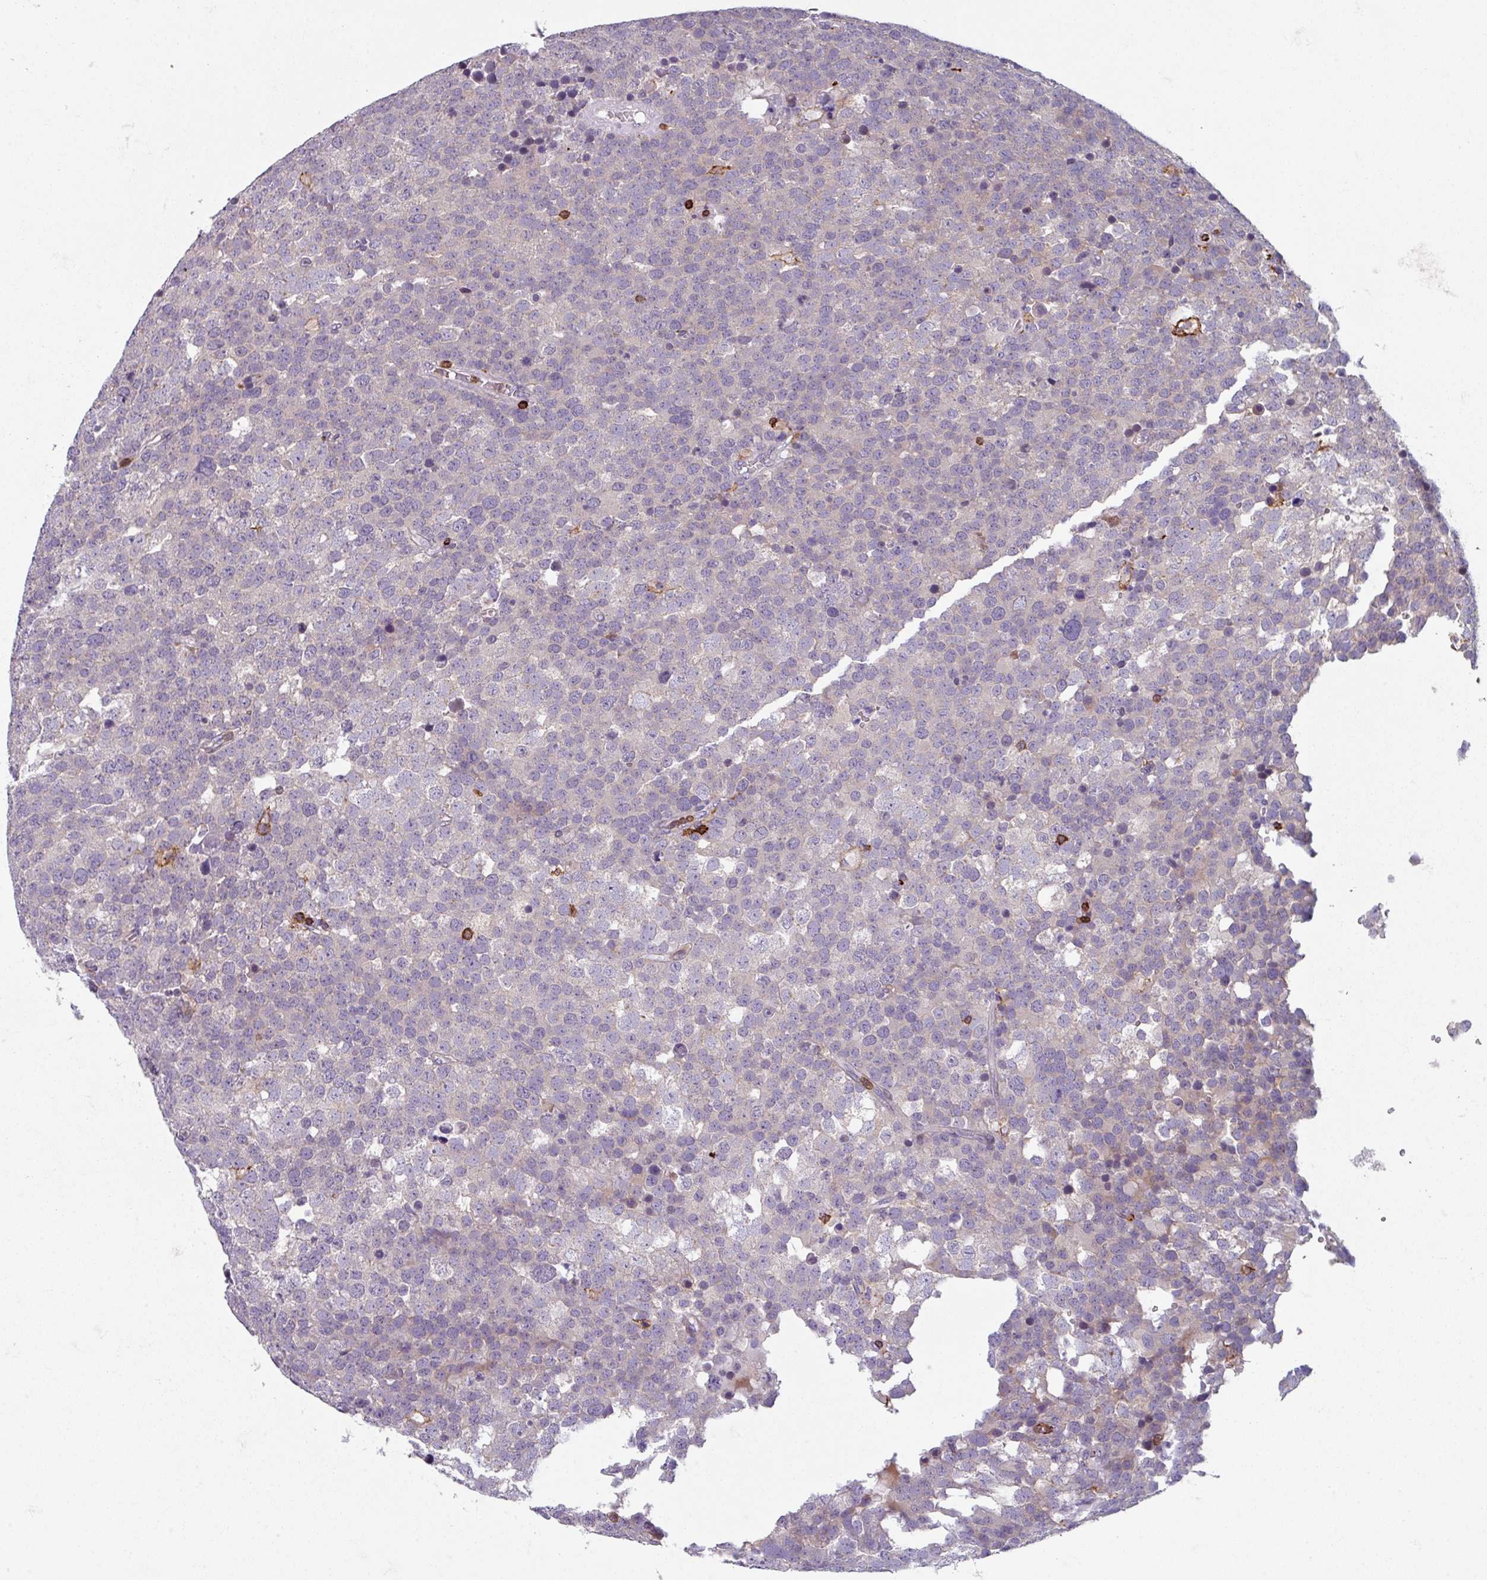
{"staining": {"intensity": "negative", "quantity": "none", "location": "none"}, "tissue": "testis cancer", "cell_type": "Tumor cells", "image_type": "cancer", "snomed": [{"axis": "morphology", "description": "Seminoma, NOS"}, {"axis": "topography", "description": "Testis"}], "caption": "Tumor cells show no significant protein staining in testis cancer.", "gene": "NEDD9", "patient": {"sex": "male", "age": 71}}